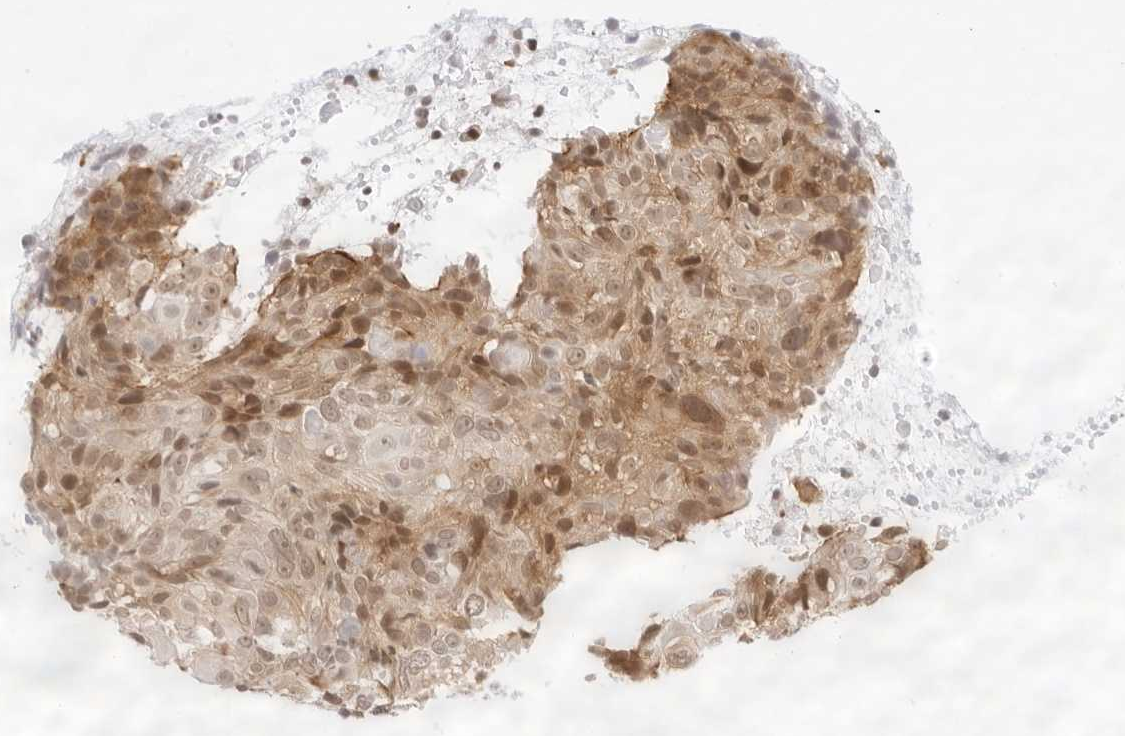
{"staining": {"intensity": "moderate", "quantity": ">75%", "location": "cytoplasmic/membranous,nuclear"}, "tissue": "cervical cancer", "cell_type": "Tumor cells", "image_type": "cancer", "snomed": [{"axis": "morphology", "description": "Squamous cell carcinoma, NOS"}, {"axis": "topography", "description": "Cervix"}], "caption": "Immunohistochemical staining of cervical cancer (squamous cell carcinoma) displays medium levels of moderate cytoplasmic/membranous and nuclear protein positivity in about >75% of tumor cells. The staining was performed using DAB, with brown indicating positive protein expression. Nuclei are stained blue with hematoxylin.", "gene": "GNAS", "patient": {"sex": "female", "age": 74}}